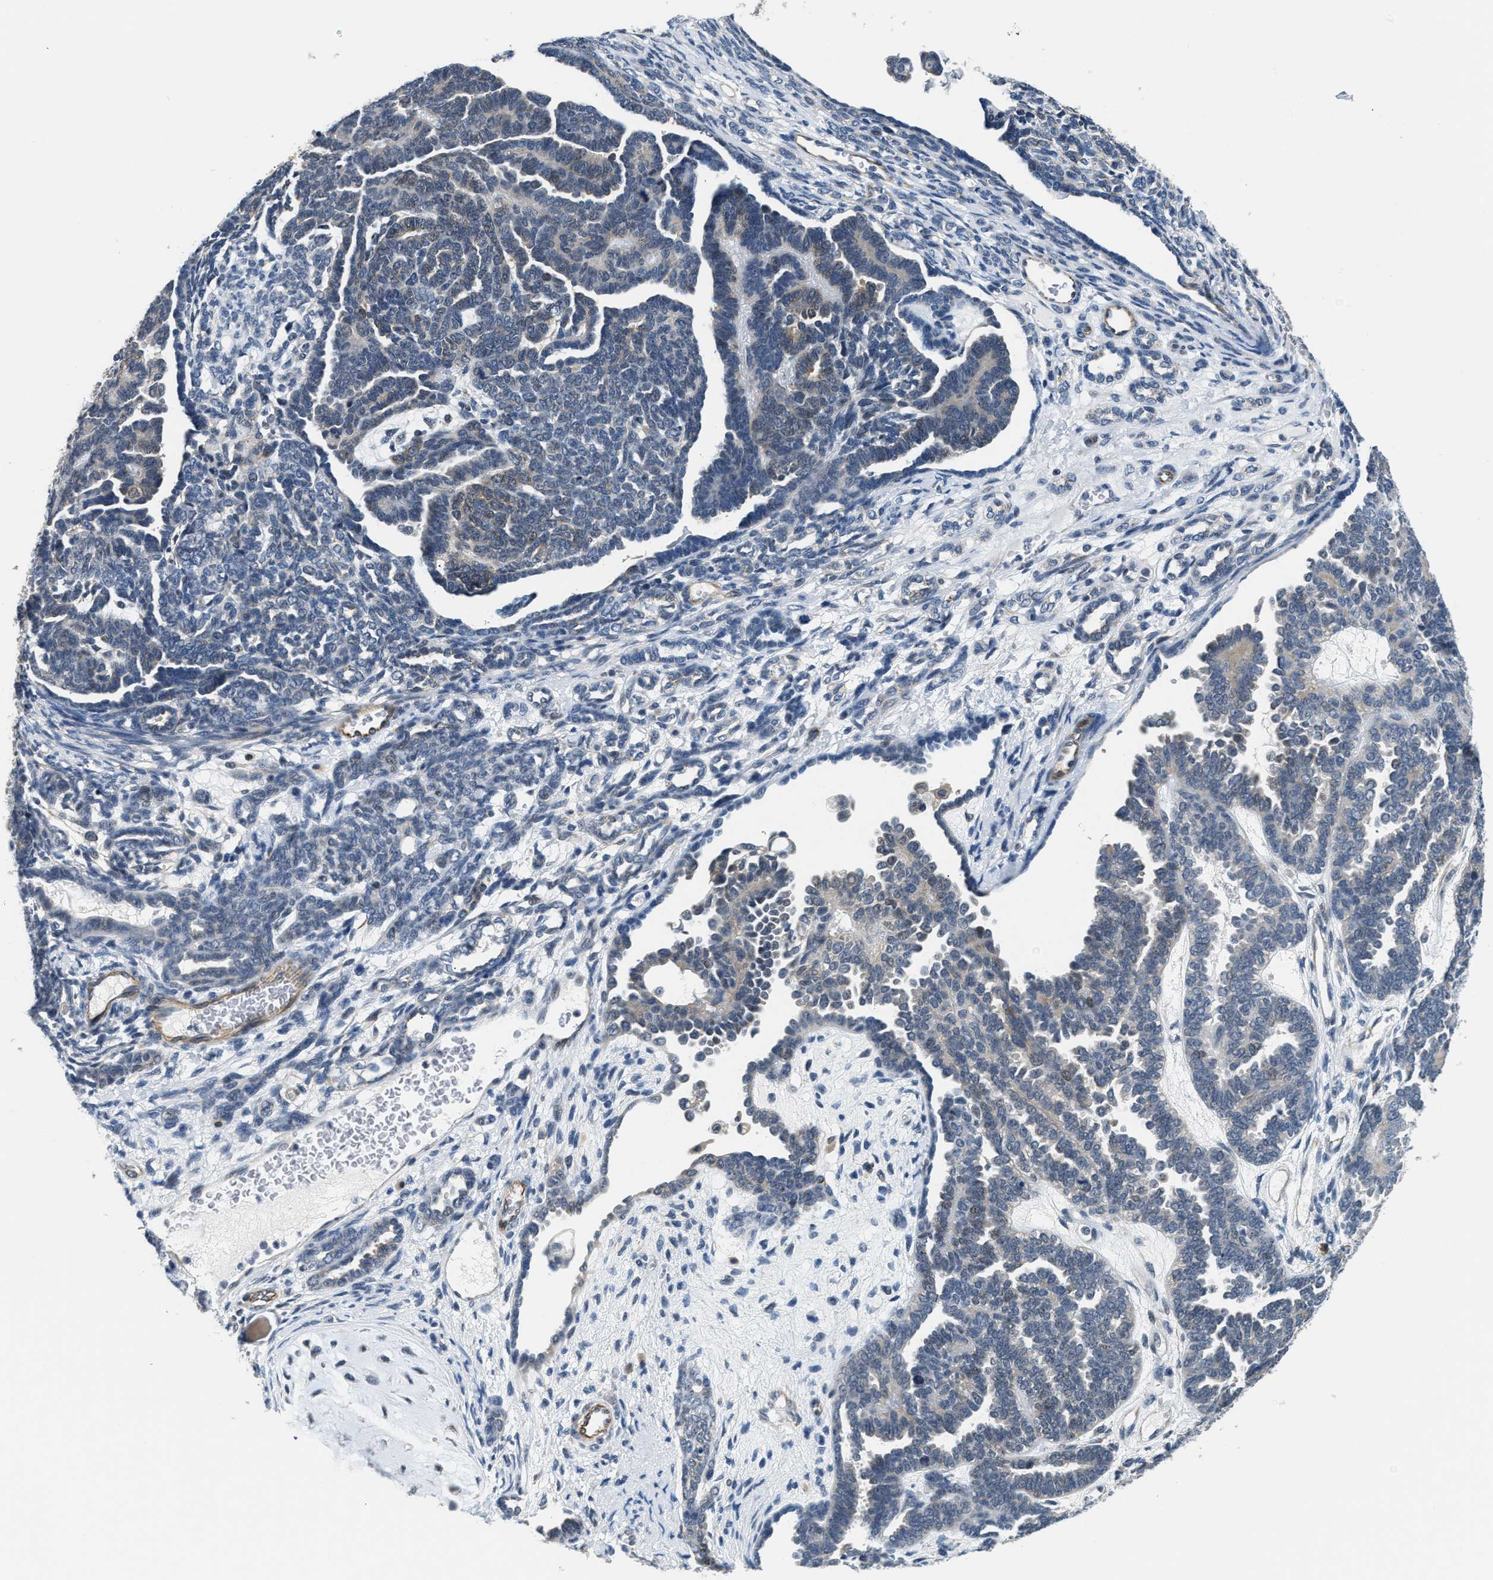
{"staining": {"intensity": "weak", "quantity": "<25%", "location": "cytoplasmic/membranous"}, "tissue": "endometrial cancer", "cell_type": "Tumor cells", "image_type": "cancer", "snomed": [{"axis": "morphology", "description": "Neoplasm, malignant, NOS"}, {"axis": "topography", "description": "Endometrium"}], "caption": "Endometrial neoplasm (malignant) was stained to show a protein in brown. There is no significant positivity in tumor cells. The staining was performed using DAB (3,3'-diaminobenzidine) to visualize the protein expression in brown, while the nuclei were stained in blue with hematoxylin (Magnification: 20x).", "gene": "PPM1H", "patient": {"sex": "female", "age": 74}}